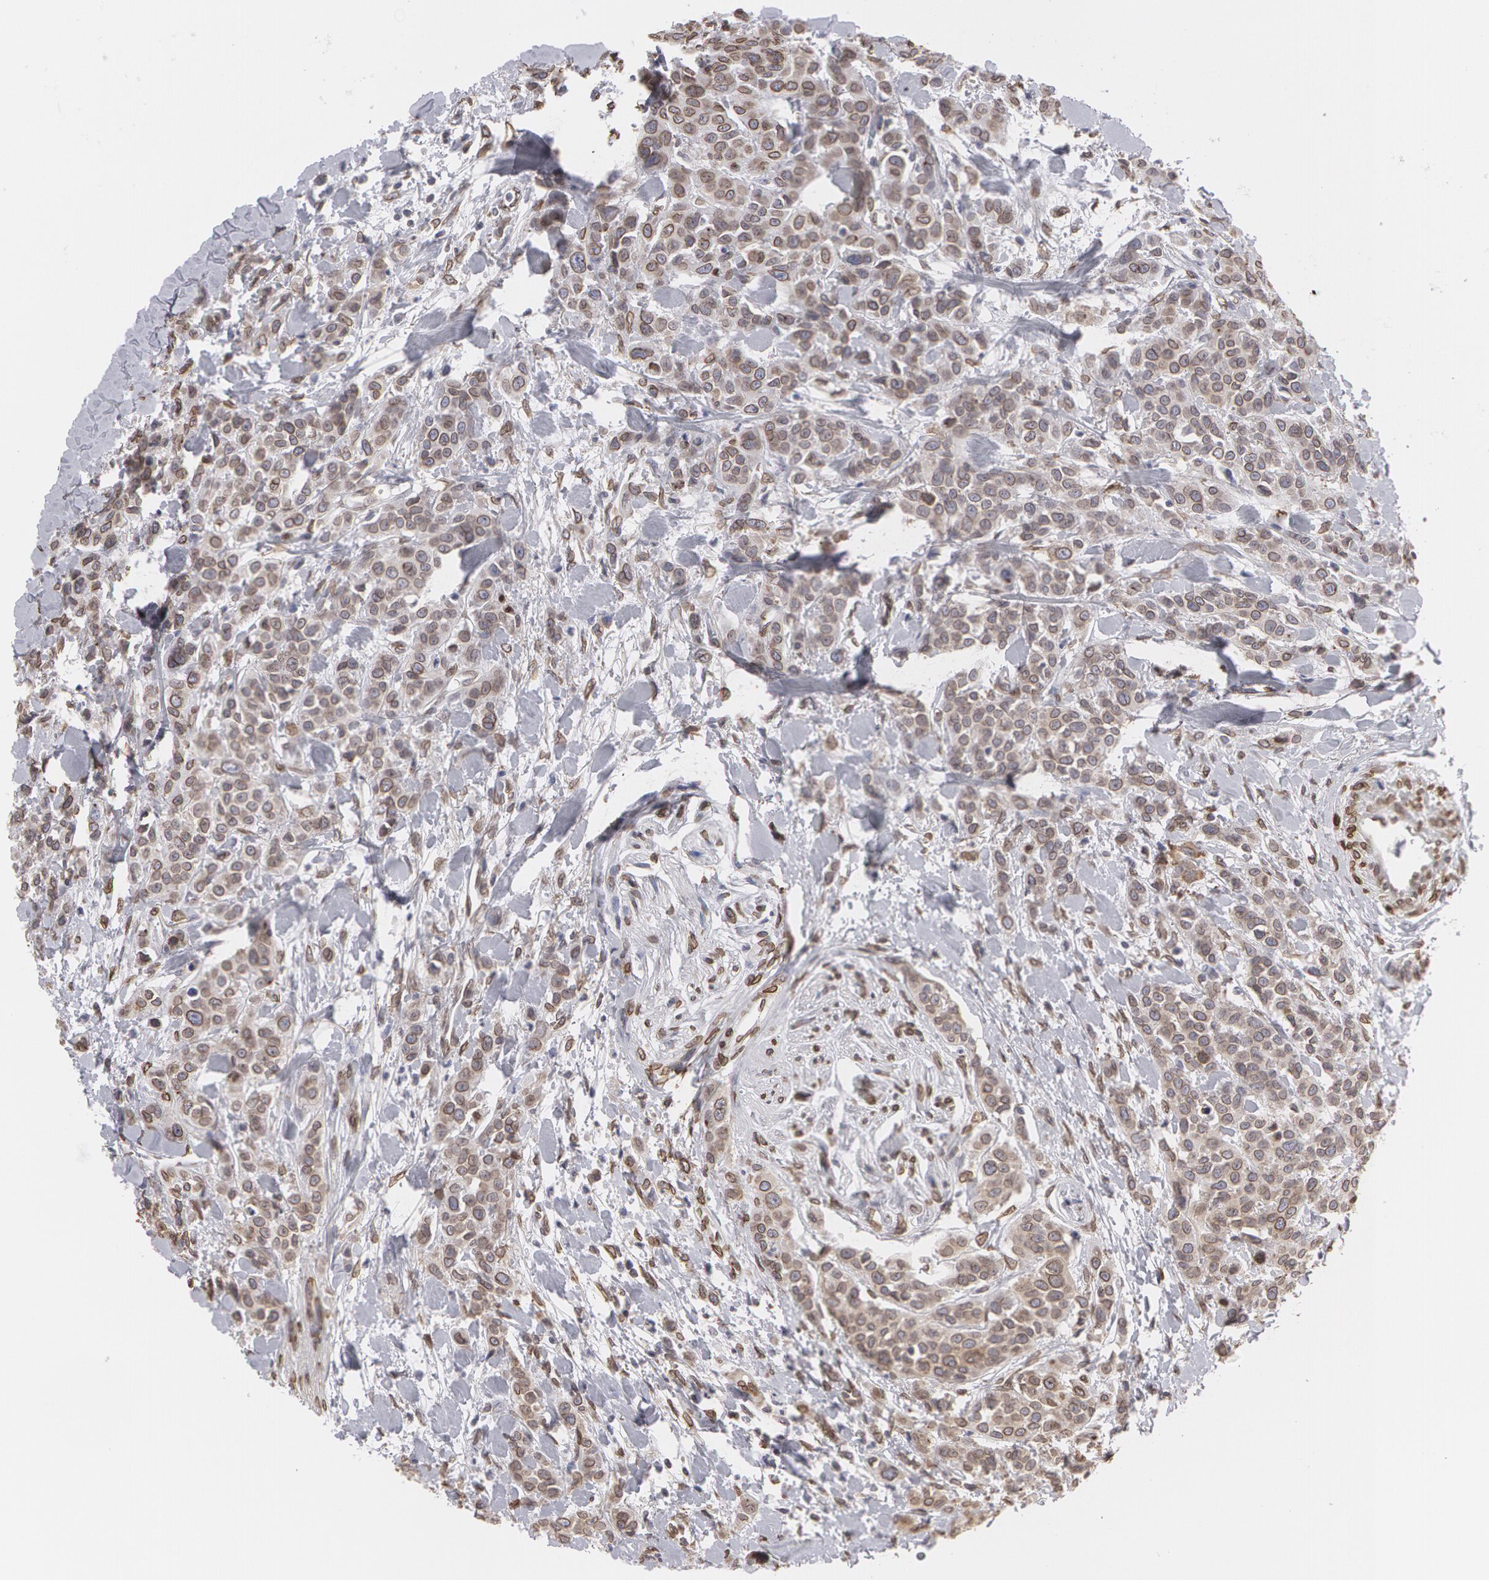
{"staining": {"intensity": "moderate", "quantity": "25%-75%", "location": "nuclear"}, "tissue": "urothelial cancer", "cell_type": "Tumor cells", "image_type": "cancer", "snomed": [{"axis": "morphology", "description": "Urothelial carcinoma, High grade"}, {"axis": "topography", "description": "Urinary bladder"}], "caption": "An IHC micrograph of neoplastic tissue is shown. Protein staining in brown highlights moderate nuclear positivity in high-grade urothelial carcinoma within tumor cells.", "gene": "EMD", "patient": {"sex": "male", "age": 56}}